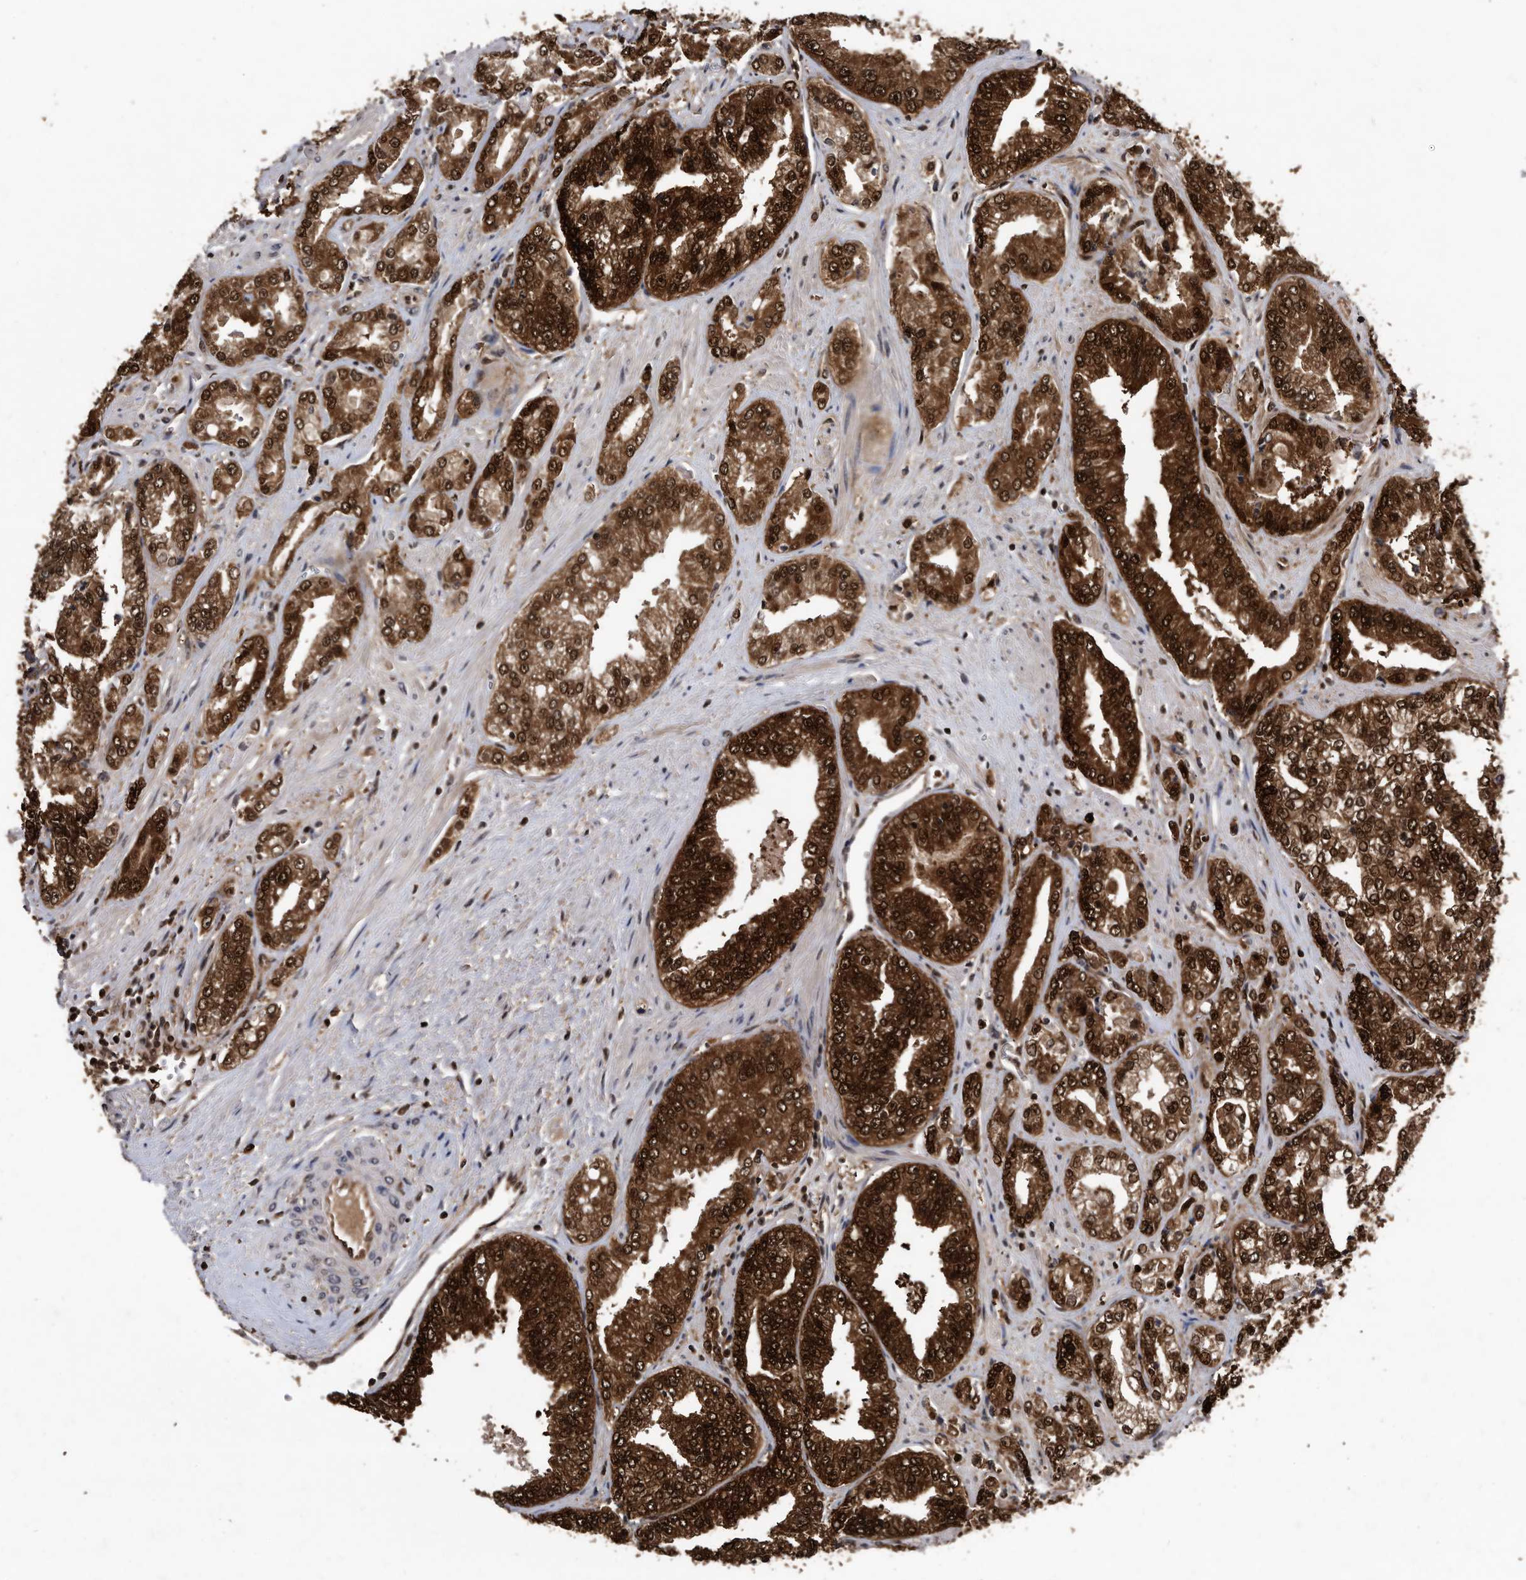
{"staining": {"intensity": "strong", "quantity": ">75%", "location": "cytoplasmic/membranous,nuclear"}, "tissue": "prostate cancer", "cell_type": "Tumor cells", "image_type": "cancer", "snomed": [{"axis": "morphology", "description": "Adenocarcinoma, High grade"}, {"axis": "topography", "description": "Prostate"}], "caption": "High-grade adenocarcinoma (prostate) stained for a protein (brown) reveals strong cytoplasmic/membranous and nuclear positive staining in about >75% of tumor cells.", "gene": "RAD23B", "patient": {"sex": "male", "age": 71}}